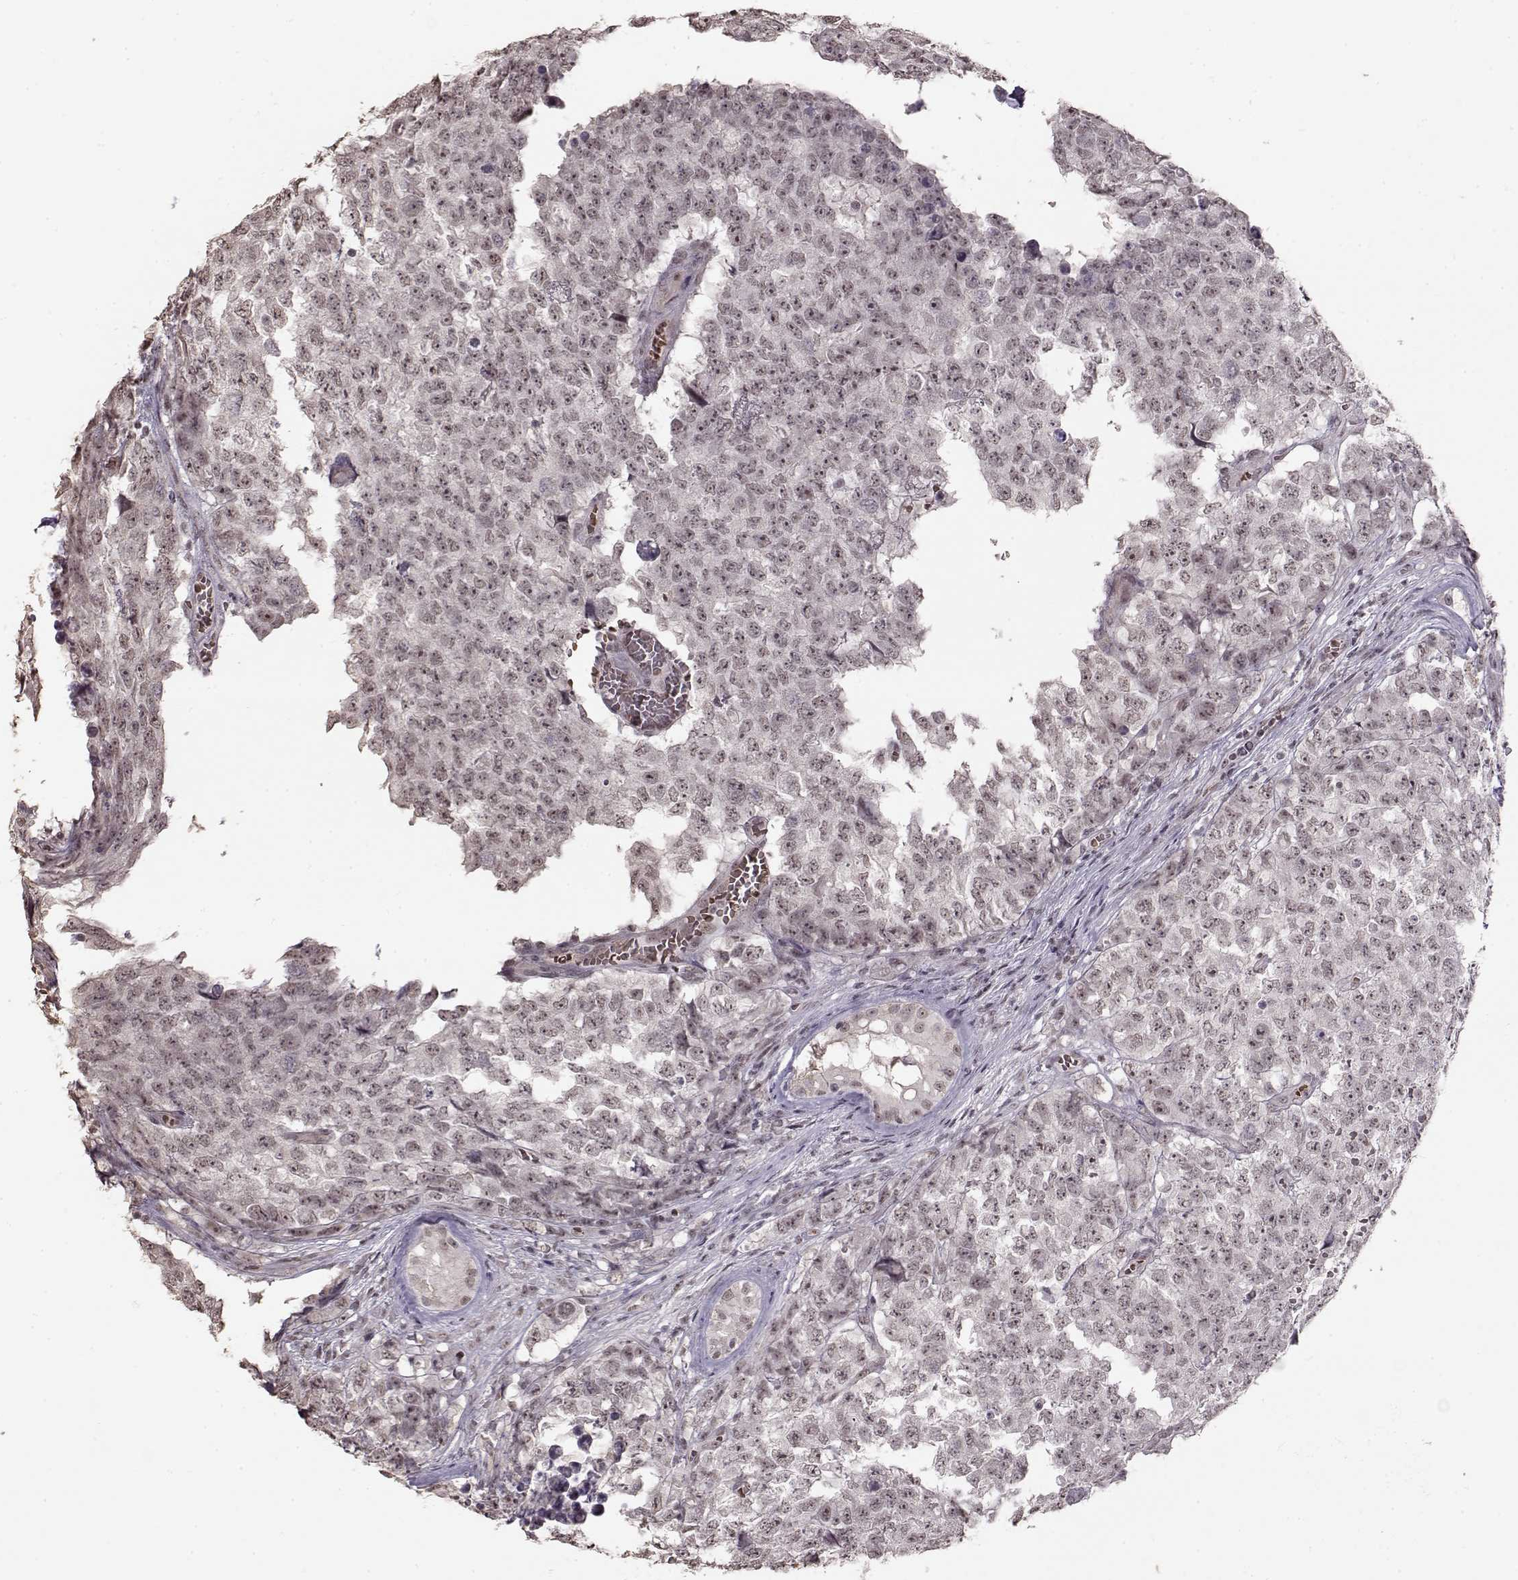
{"staining": {"intensity": "weak", "quantity": ">75%", "location": "nuclear"}, "tissue": "testis cancer", "cell_type": "Tumor cells", "image_type": "cancer", "snomed": [{"axis": "morphology", "description": "Carcinoma, Embryonal, NOS"}, {"axis": "topography", "description": "Testis"}], "caption": "A brown stain shows weak nuclear staining of a protein in human testis cancer (embryonal carcinoma) tumor cells.", "gene": "PCP4", "patient": {"sex": "male", "age": 23}}